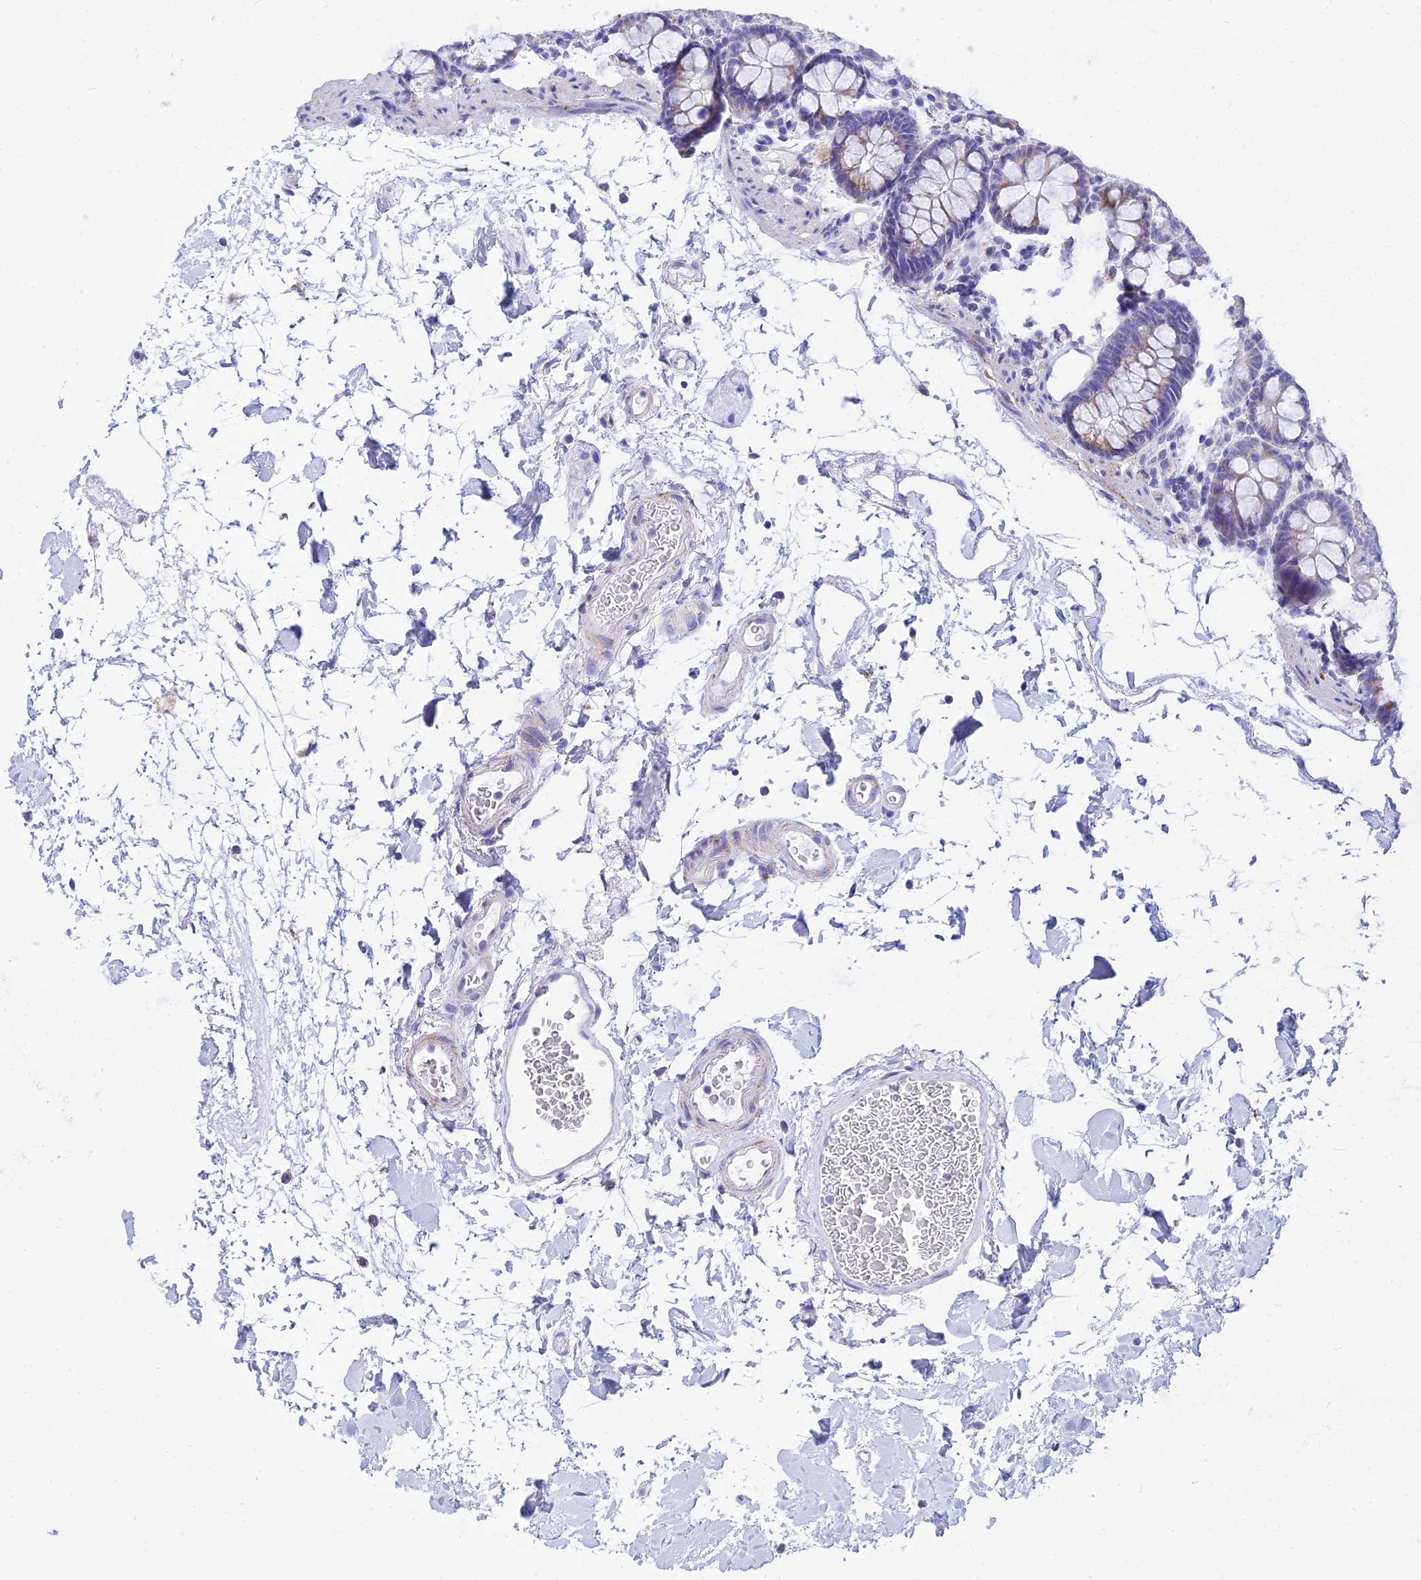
{"staining": {"intensity": "negative", "quantity": "none", "location": "none"}, "tissue": "colon", "cell_type": "Endothelial cells", "image_type": "normal", "snomed": [{"axis": "morphology", "description": "Normal tissue, NOS"}, {"axis": "topography", "description": "Colon"}], "caption": "This is a histopathology image of immunohistochemistry staining of normal colon, which shows no staining in endothelial cells. (Brightfield microscopy of DAB IHC at high magnification).", "gene": "PKN3", "patient": {"sex": "male", "age": 75}}